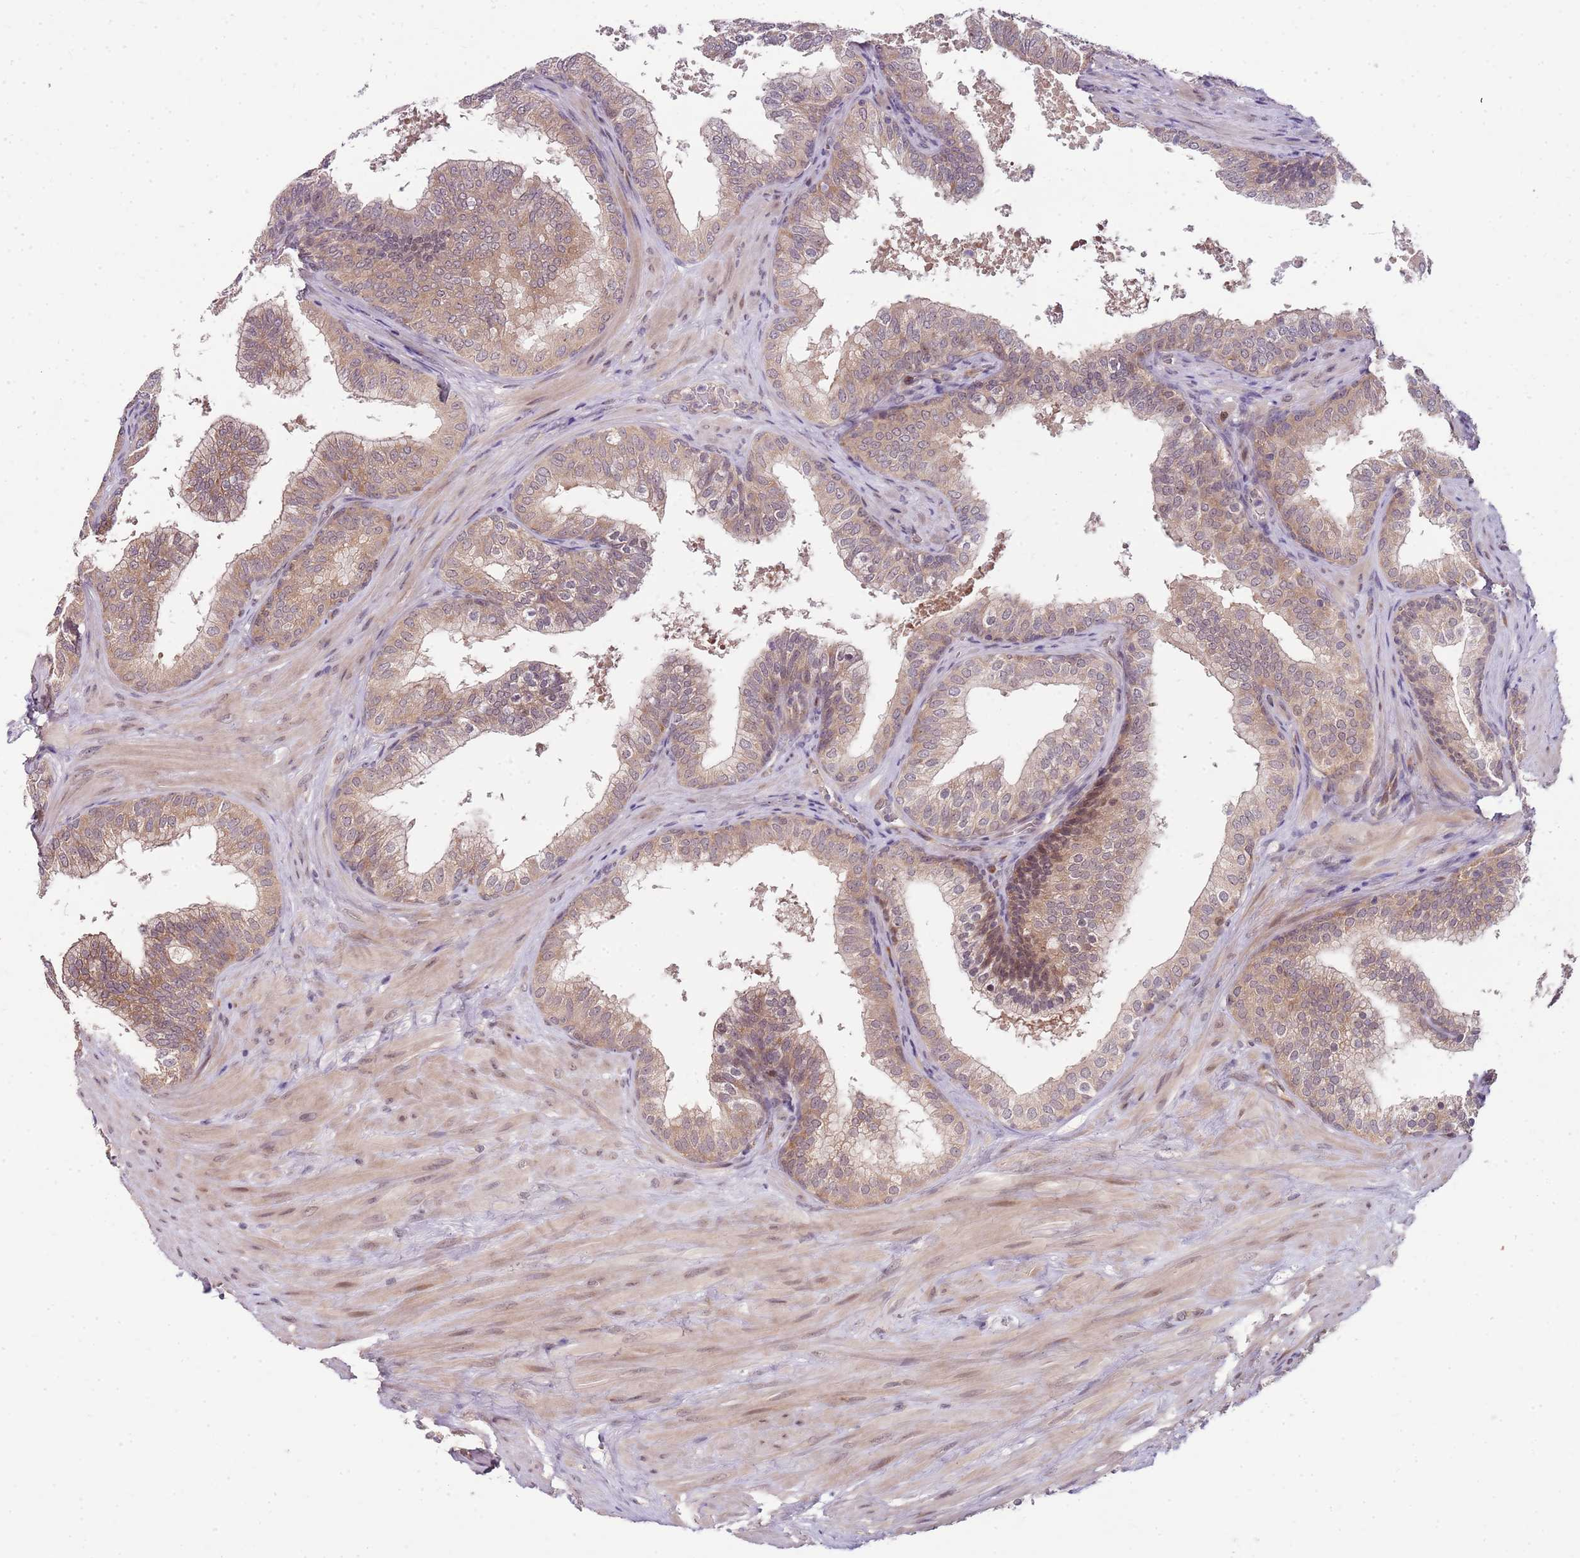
{"staining": {"intensity": "moderate", "quantity": "25%-75%", "location": "cytoplasmic/membranous,nuclear"}, "tissue": "prostate", "cell_type": "Glandular cells", "image_type": "normal", "snomed": [{"axis": "morphology", "description": "Normal tissue, NOS"}, {"axis": "topography", "description": "Prostate"}], "caption": "Prostate stained with DAB IHC demonstrates medium levels of moderate cytoplasmic/membranous,nuclear expression in about 25%-75% of glandular cells.", "gene": "FBXL22", "patient": {"sex": "male", "age": 60}}